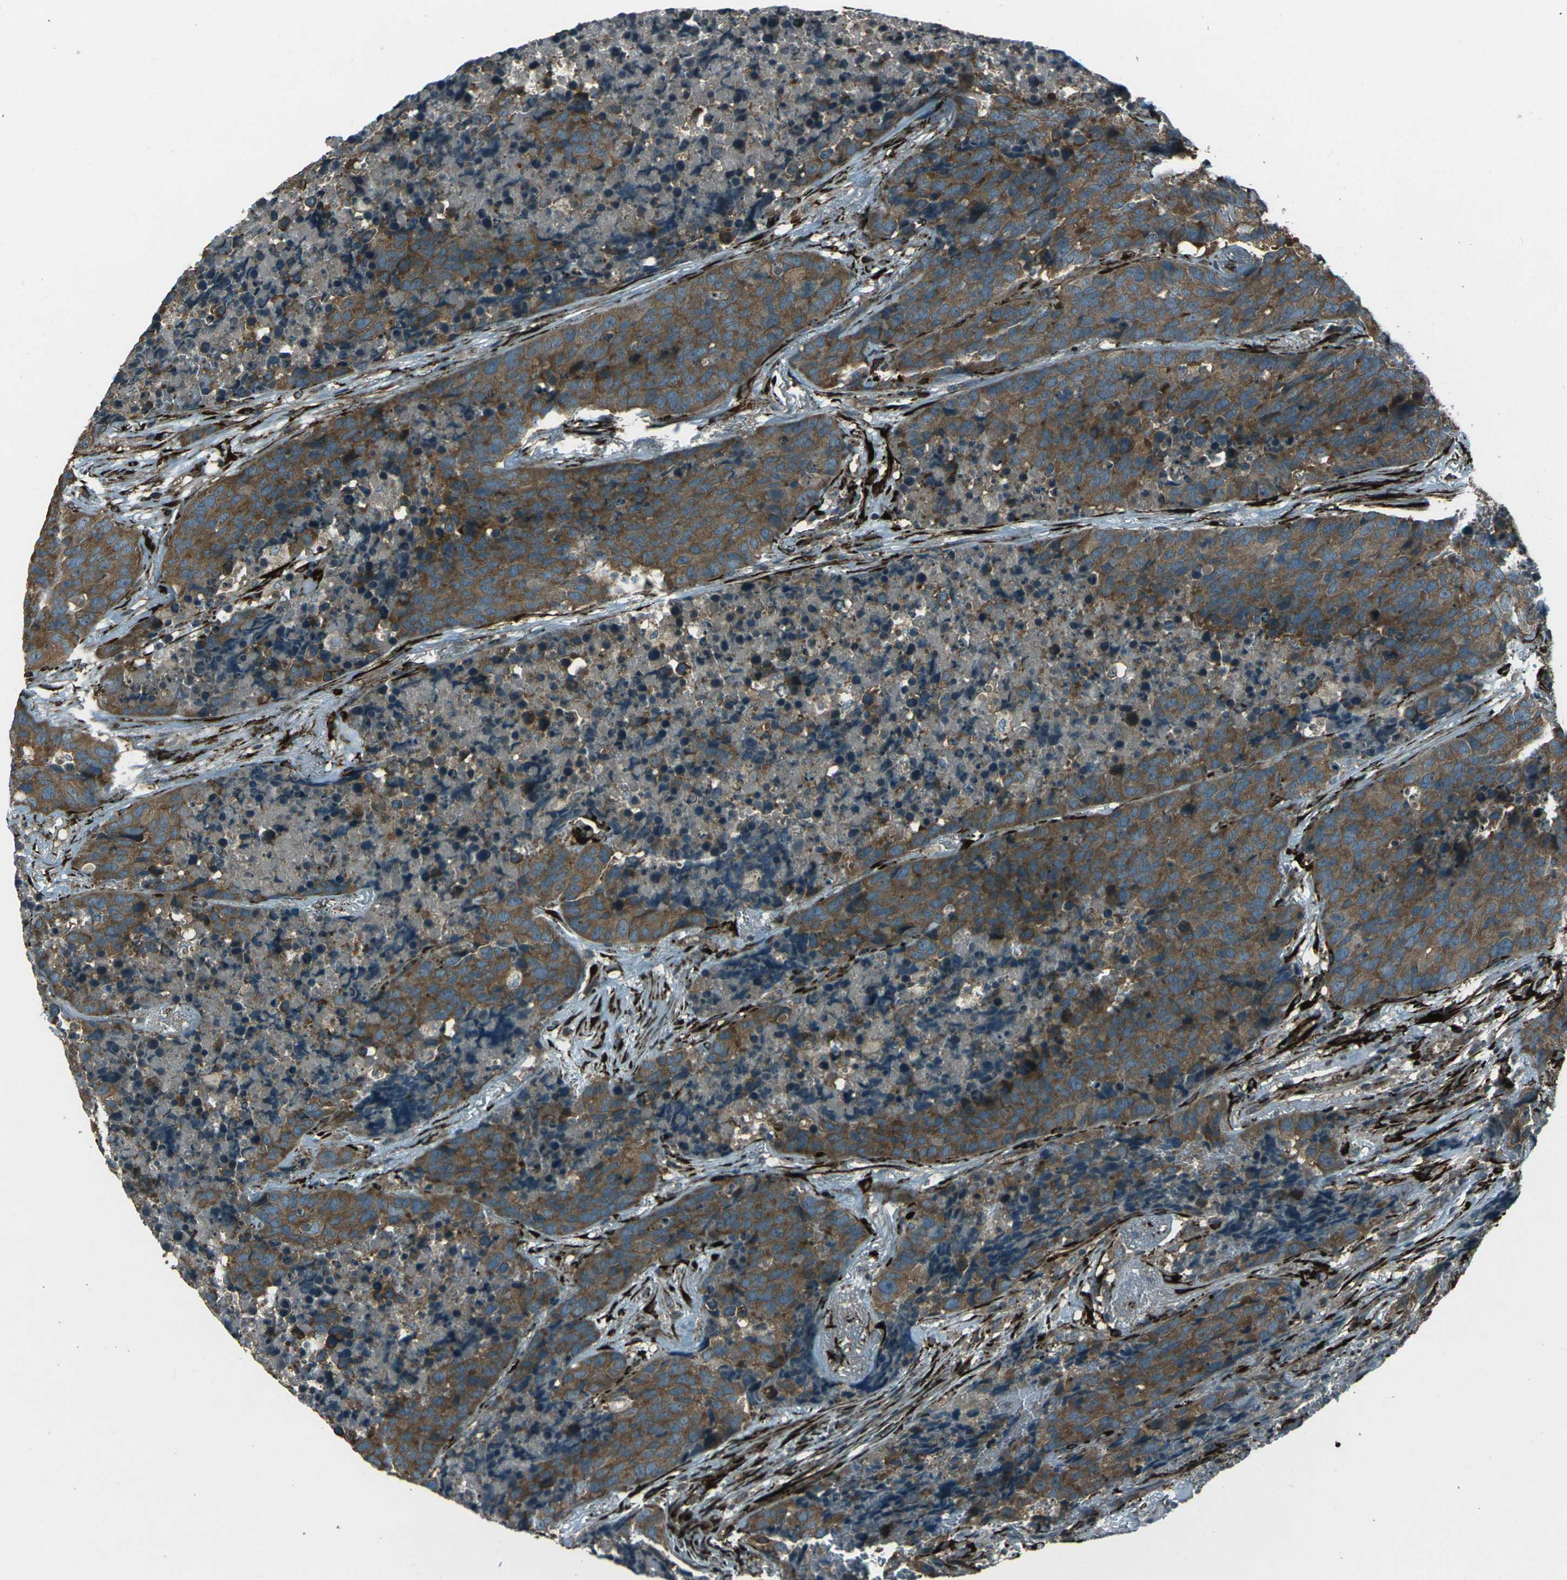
{"staining": {"intensity": "strong", "quantity": ">75%", "location": "cytoplasmic/membranous"}, "tissue": "carcinoid", "cell_type": "Tumor cells", "image_type": "cancer", "snomed": [{"axis": "morphology", "description": "Carcinoid, malignant, NOS"}, {"axis": "topography", "description": "Lung"}], "caption": "A high amount of strong cytoplasmic/membranous expression is present in approximately >75% of tumor cells in malignant carcinoid tissue.", "gene": "LSMEM1", "patient": {"sex": "male", "age": 60}}